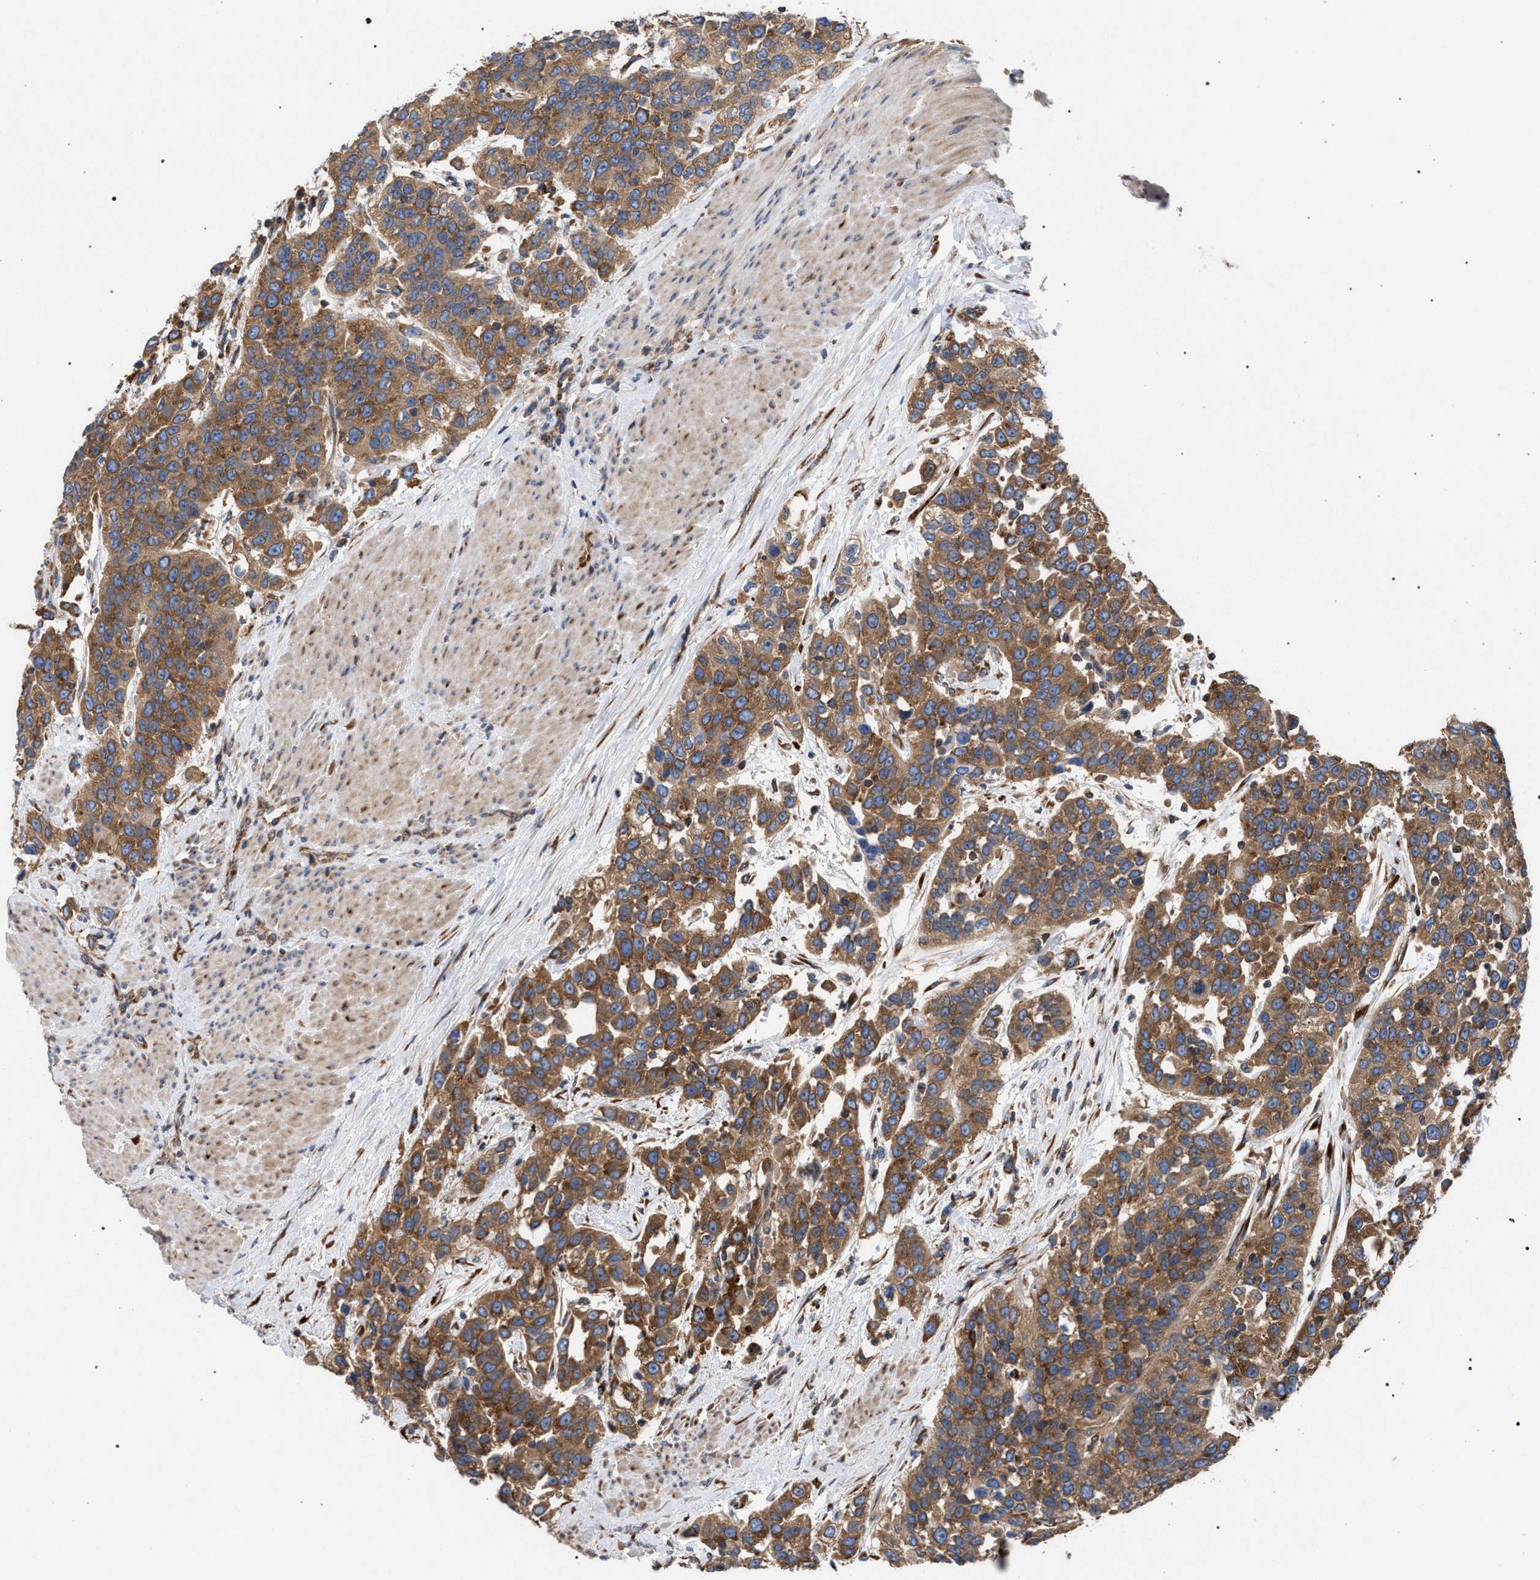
{"staining": {"intensity": "moderate", "quantity": ">75%", "location": "cytoplasmic/membranous"}, "tissue": "urothelial cancer", "cell_type": "Tumor cells", "image_type": "cancer", "snomed": [{"axis": "morphology", "description": "Urothelial carcinoma, High grade"}, {"axis": "topography", "description": "Urinary bladder"}], "caption": "An image of human high-grade urothelial carcinoma stained for a protein exhibits moderate cytoplasmic/membranous brown staining in tumor cells. The protein is shown in brown color, while the nuclei are stained blue.", "gene": "CDR2L", "patient": {"sex": "female", "age": 80}}